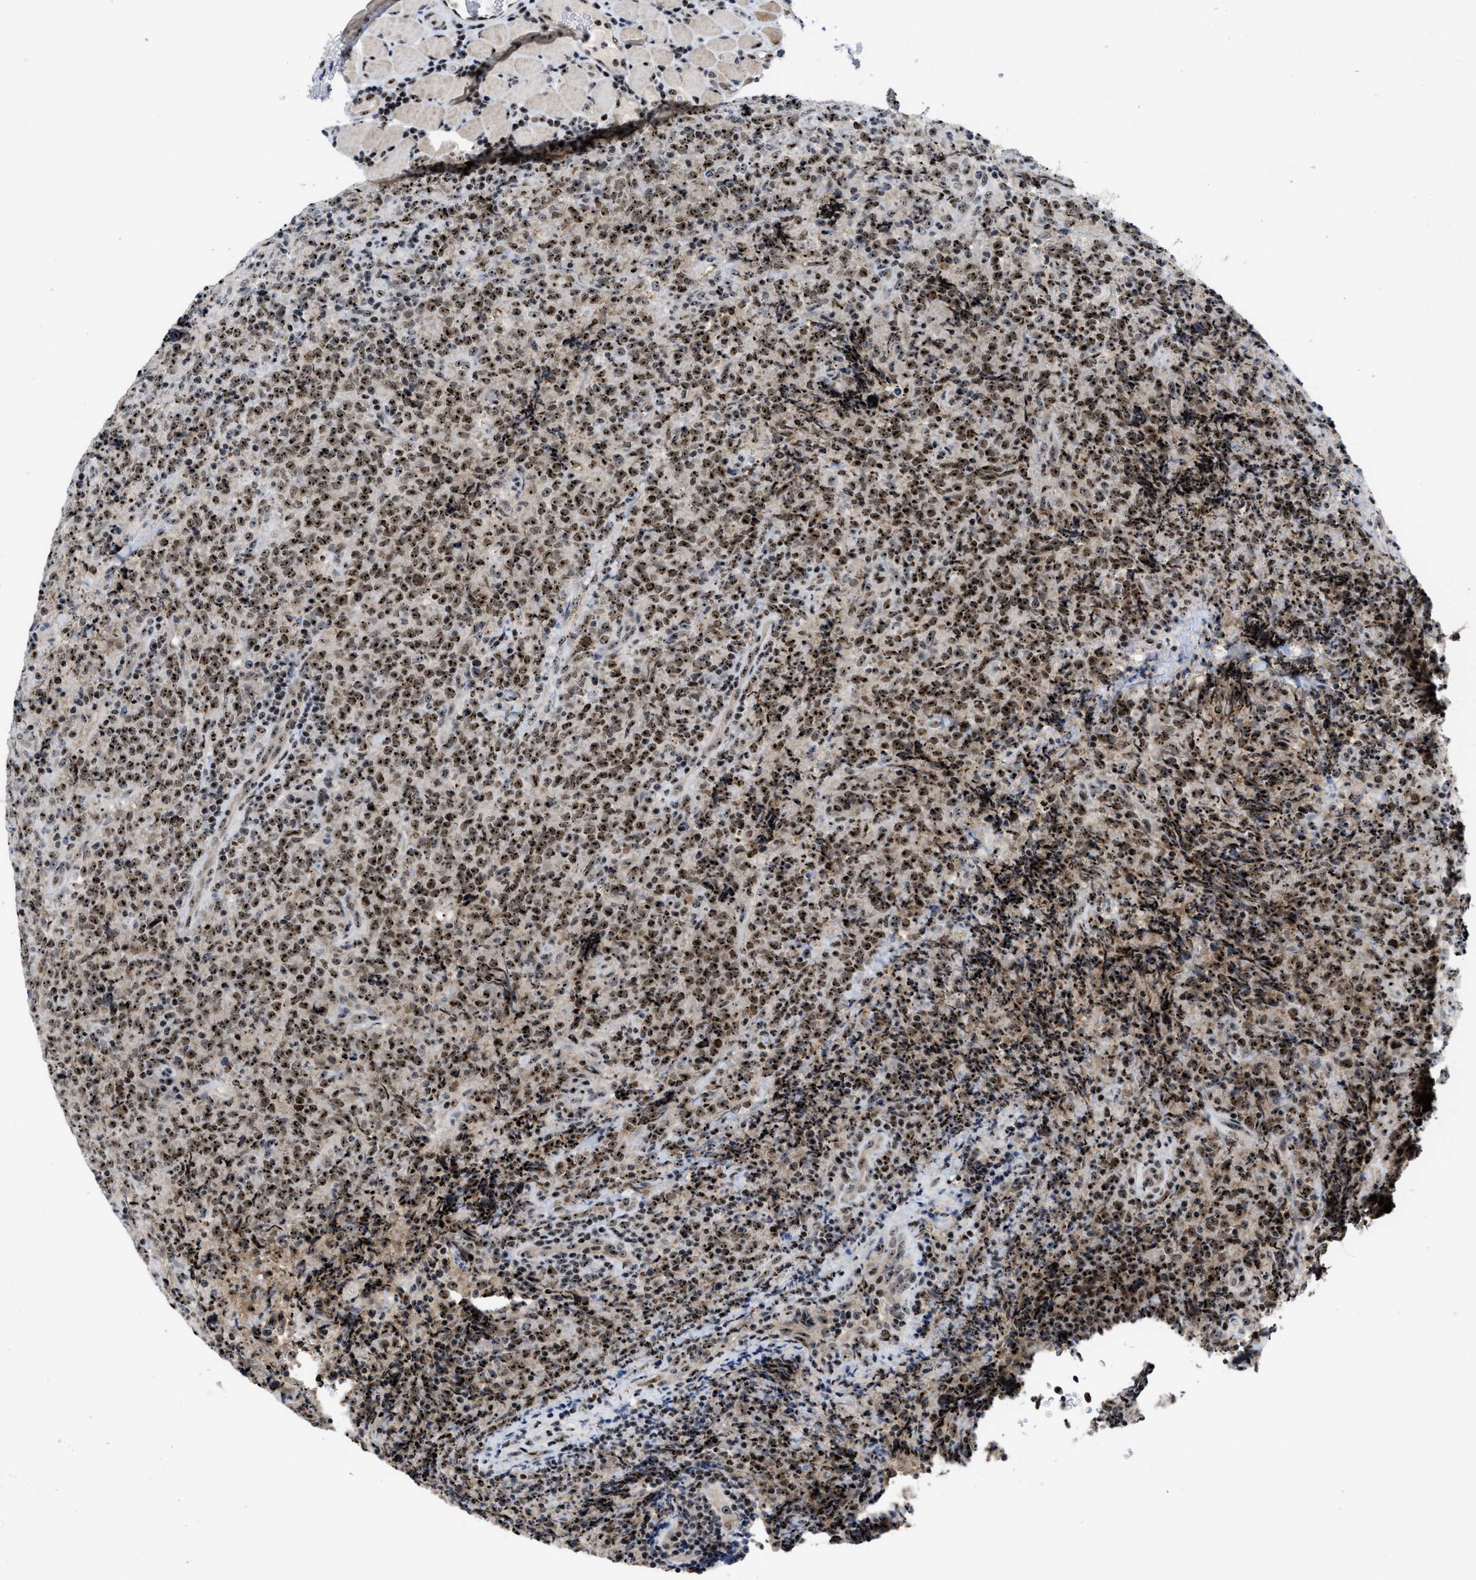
{"staining": {"intensity": "strong", "quantity": ">75%", "location": "nuclear"}, "tissue": "lymphoma", "cell_type": "Tumor cells", "image_type": "cancer", "snomed": [{"axis": "morphology", "description": "Malignant lymphoma, non-Hodgkin's type, High grade"}, {"axis": "topography", "description": "Tonsil"}], "caption": "IHC of malignant lymphoma, non-Hodgkin's type (high-grade) shows high levels of strong nuclear staining in about >75% of tumor cells. (Stains: DAB in brown, nuclei in blue, Microscopy: brightfield microscopy at high magnification).", "gene": "NOP58", "patient": {"sex": "female", "age": 36}}